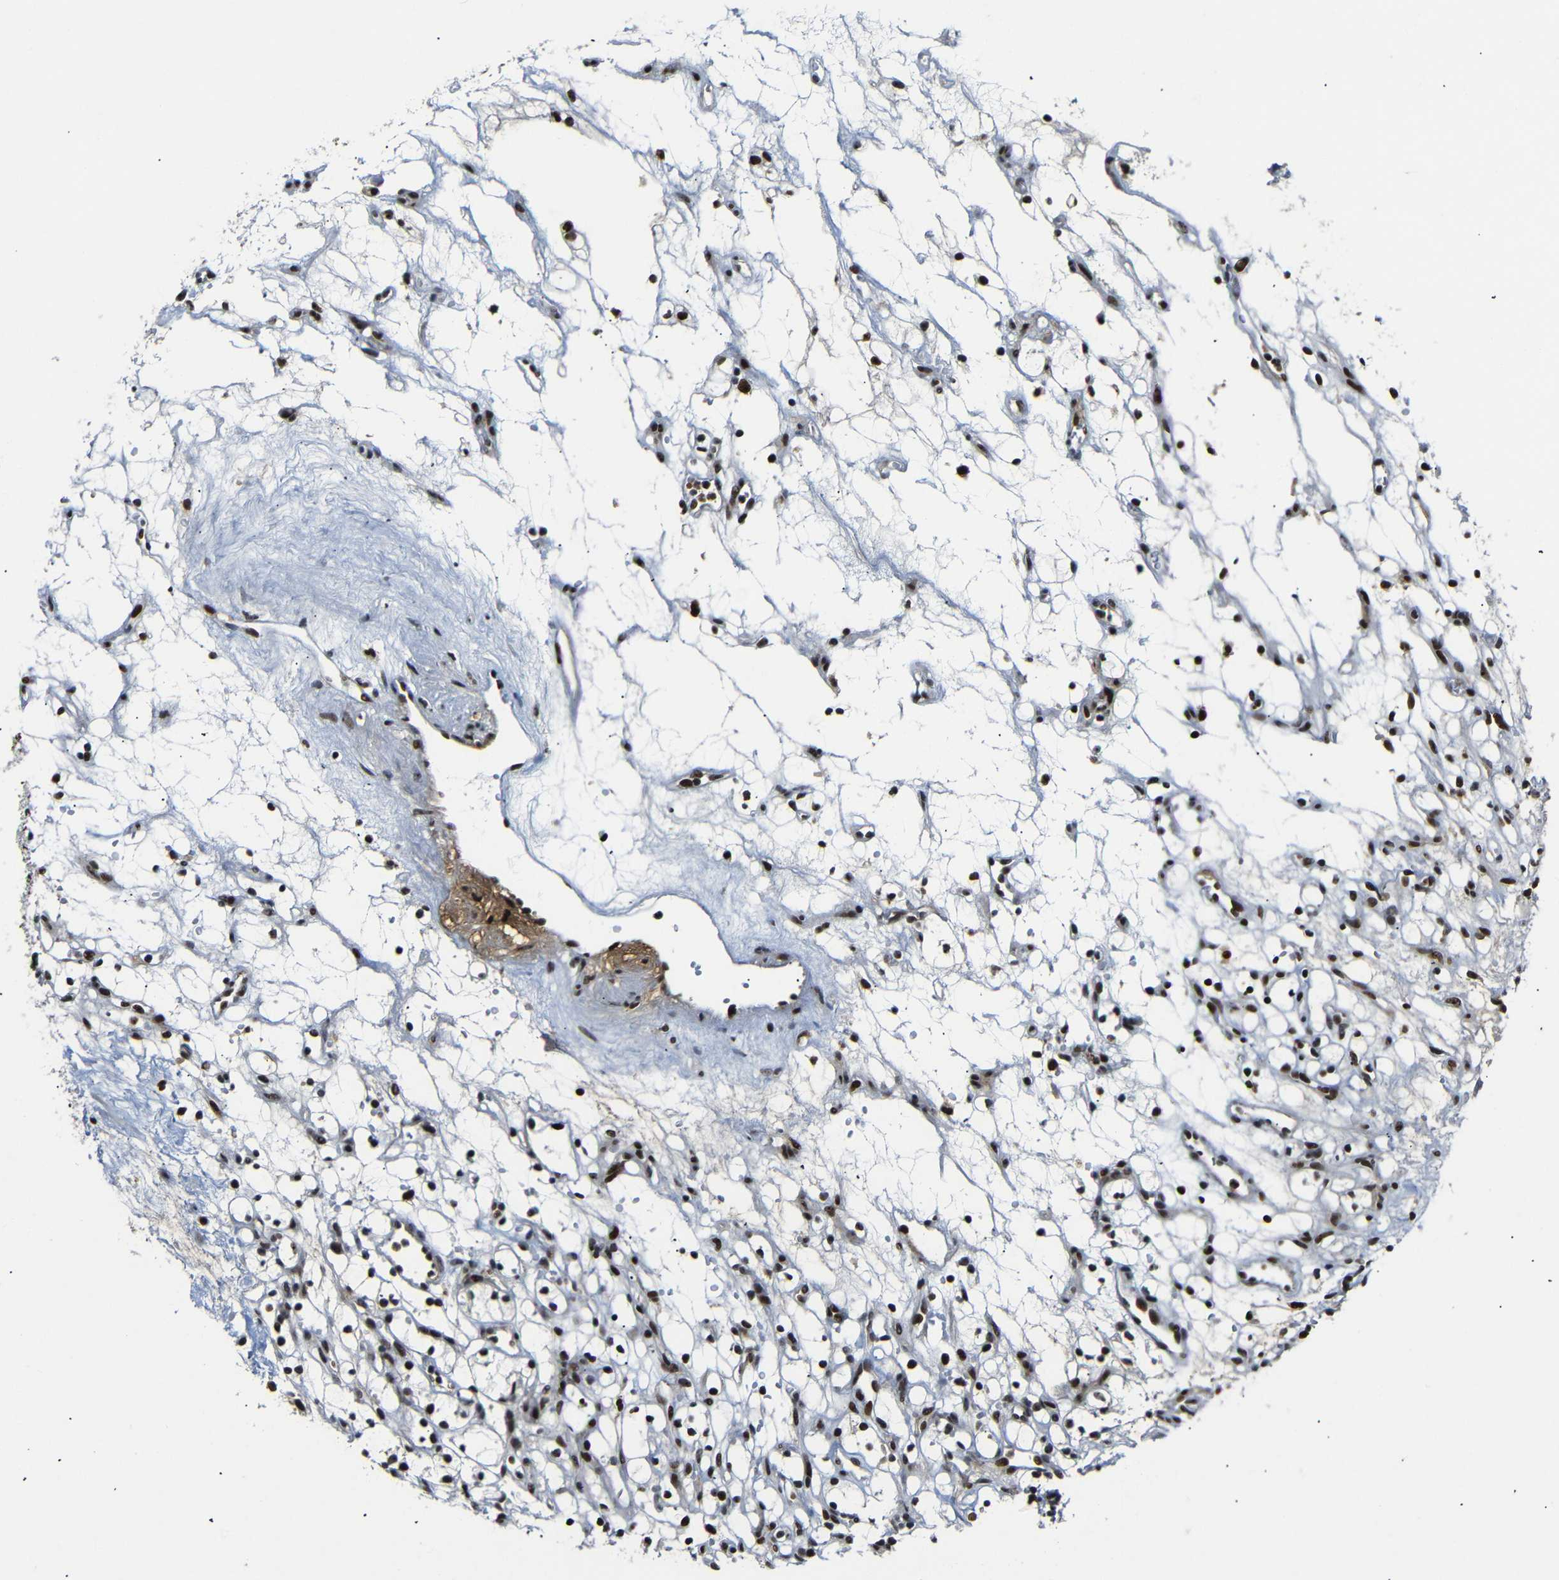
{"staining": {"intensity": "strong", "quantity": ">75%", "location": "nuclear"}, "tissue": "renal cancer", "cell_type": "Tumor cells", "image_type": "cancer", "snomed": [{"axis": "morphology", "description": "Adenocarcinoma, NOS"}, {"axis": "topography", "description": "Kidney"}], "caption": "Immunohistochemistry (IHC) histopathology image of neoplastic tissue: human renal cancer (adenocarcinoma) stained using IHC displays high levels of strong protein expression localized specifically in the nuclear of tumor cells, appearing as a nuclear brown color.", "gene": "SETDB2", "patient": {"sex": "female", "age": 60}}